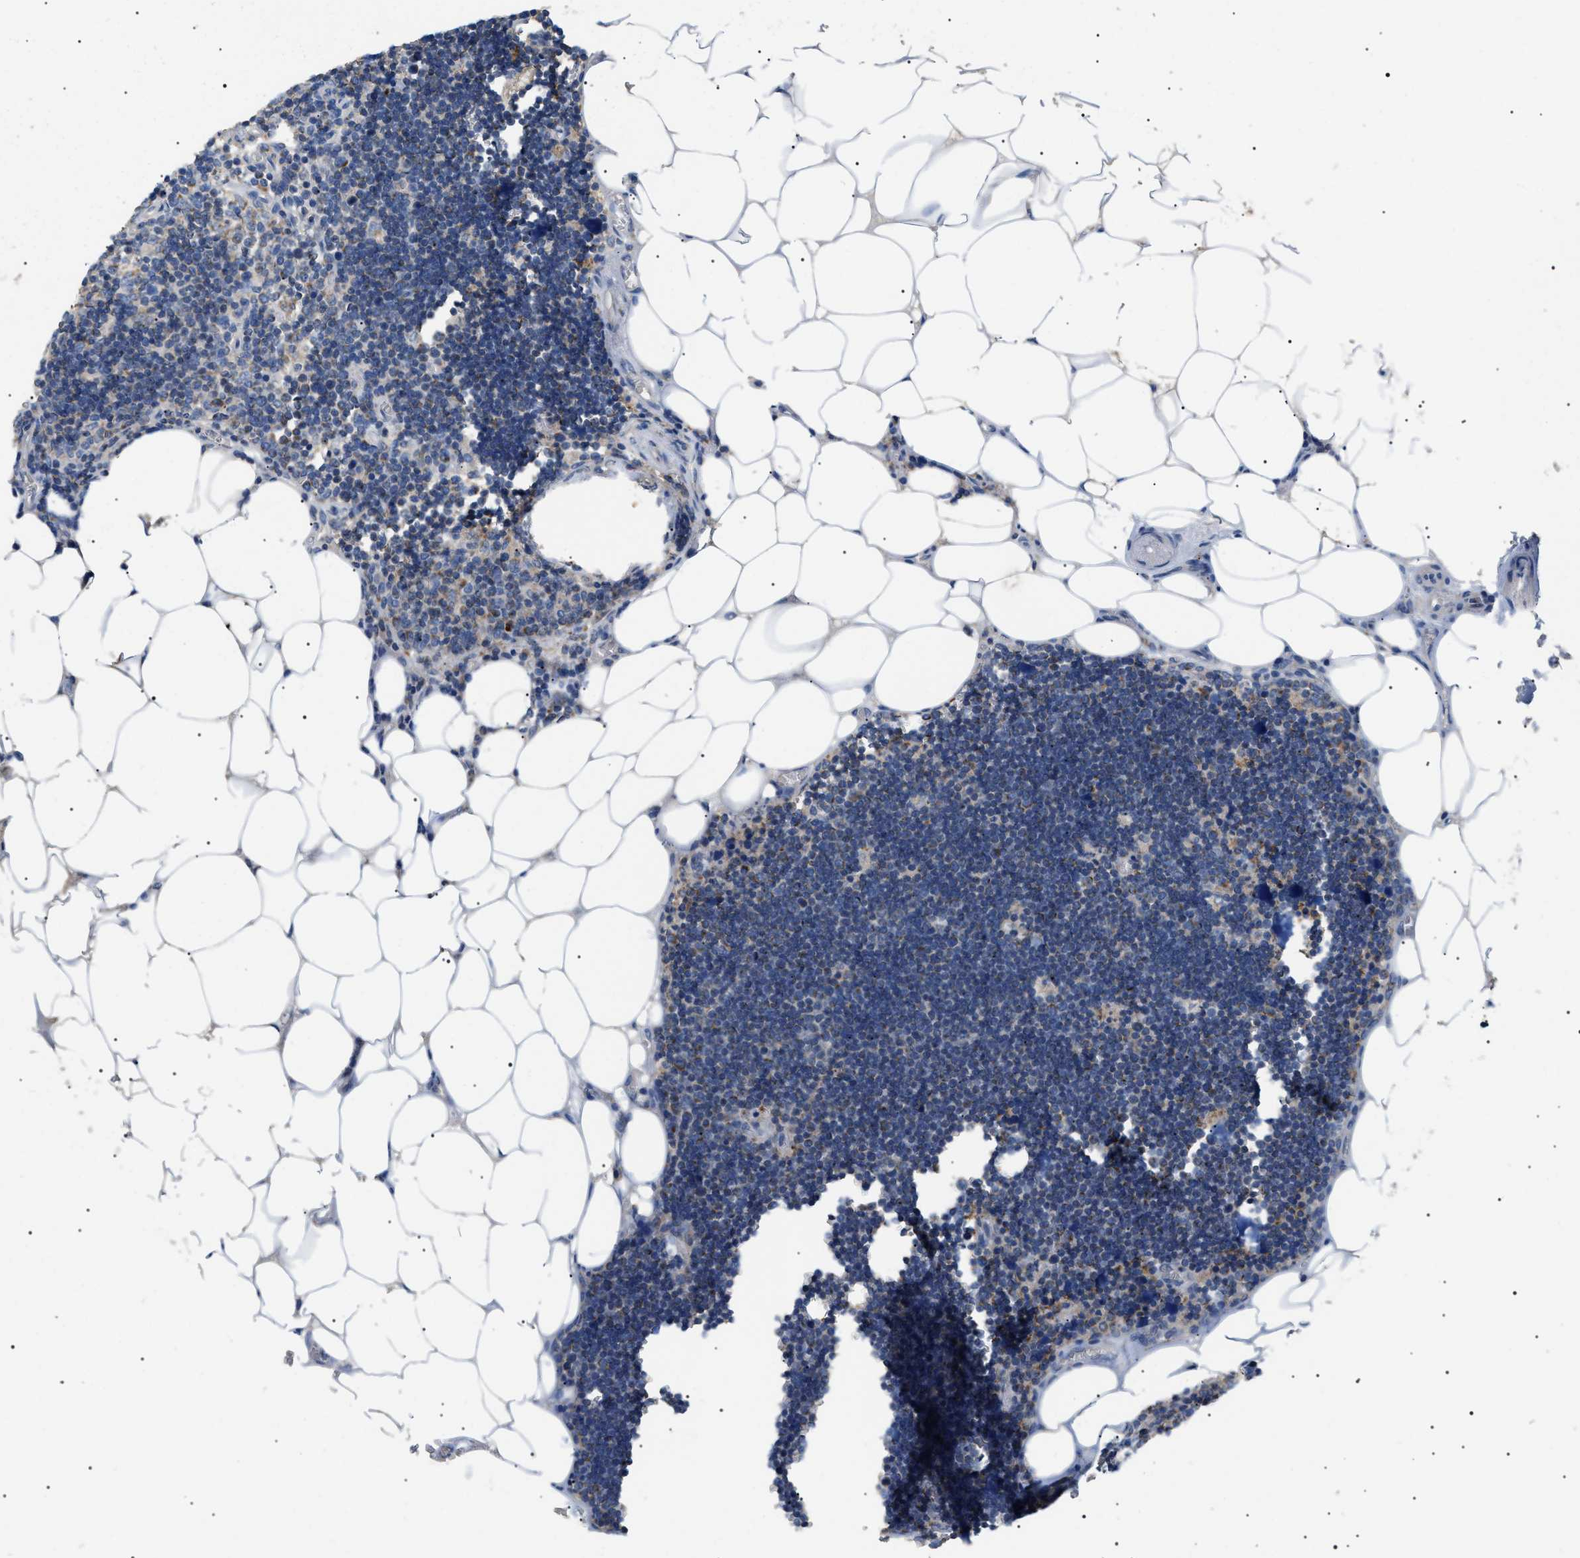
{"staining": {"intensity": "moderate", "quantity": "<25%", "location": "cytoplasmic/membranous"}, "tissue": "lymph node", "cell_type": "Germinal center cells", "image_type": "normal", "snomed": [{"axis": "morphology", "description": "Normal tissue, NOS"}, {"axis": "topography", "description": "Lymph node"}], "caption": "A micrograph showing moderate cytoplasmic/membranous staining in approximately <25% of germinal center cells in benign lymph node, as visualized by brown immunohistochemical staining.", "gene": "TOMM6", "patient": {"sex": "male", "age": 33}}